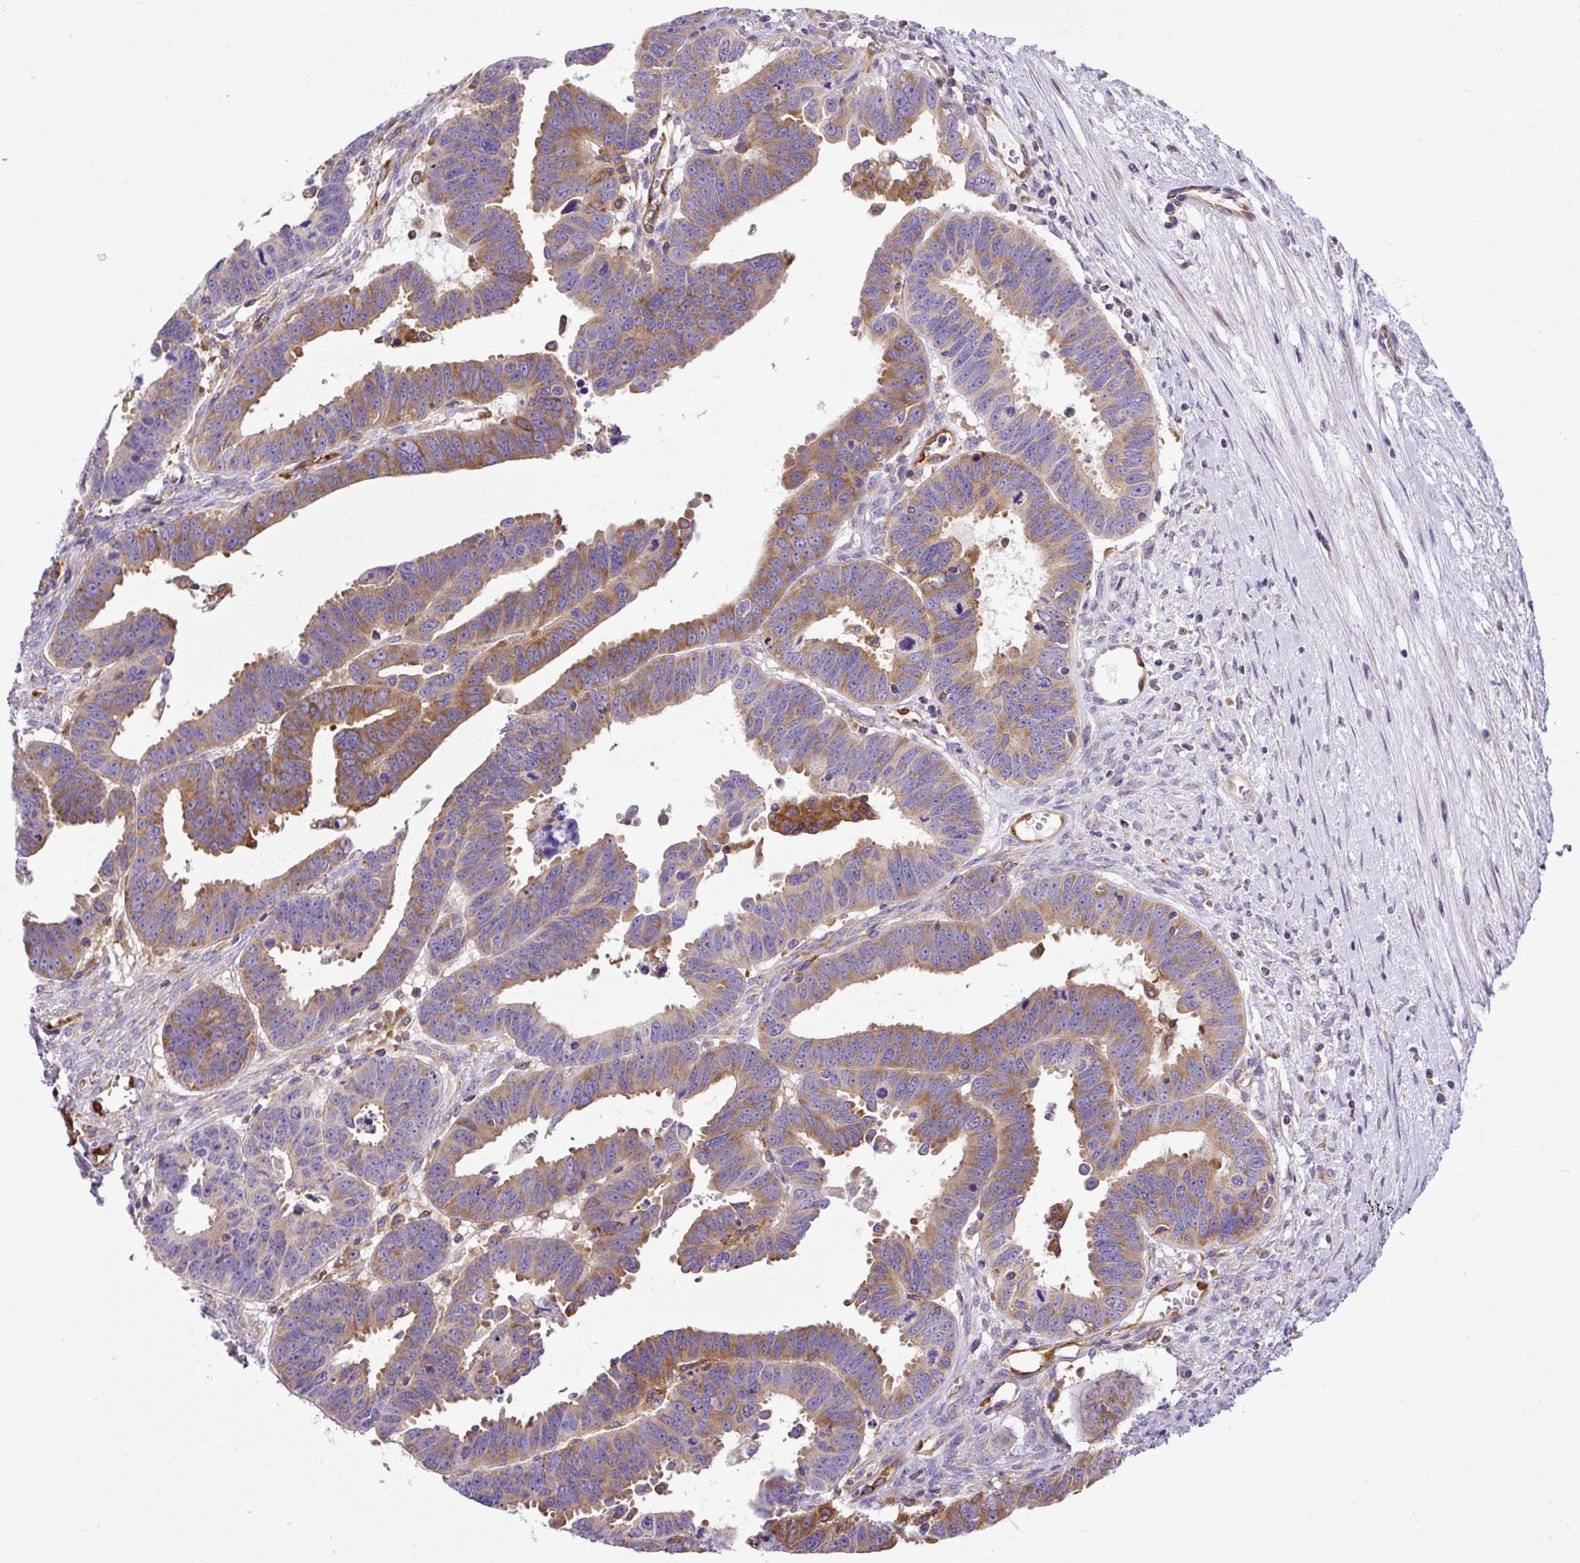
{"staining": {"intensity": "moderate", "quantity": ">75%", "location": "cytoplasmic/membranous"}, "tissue": "ovarian cancer", "cell_type": "Tumor cells", "image_type": "cancer", "snomed": [{"axis": "morphology", "description": "Carcinoma, endometroid"}, {"axis": "morphology", "description": "Cystadenocarcinoma, serous, NOS"}, {"axis": "topography", "description": "Ovary"}], "caption": "Protein staining of endometroid carcinoma (ovarian) tissue reveals moderate cytoplasmic/membranous staining in approximately >75% of tumor cells. The staining was performed using DAB (3,3'-diaminobenzidine), with brown indicating positive protein expression. Nuclei are stained blue with hematoxylin.", "gene": "MAP1S", "patient": {"sex": "female", "age": 45}}